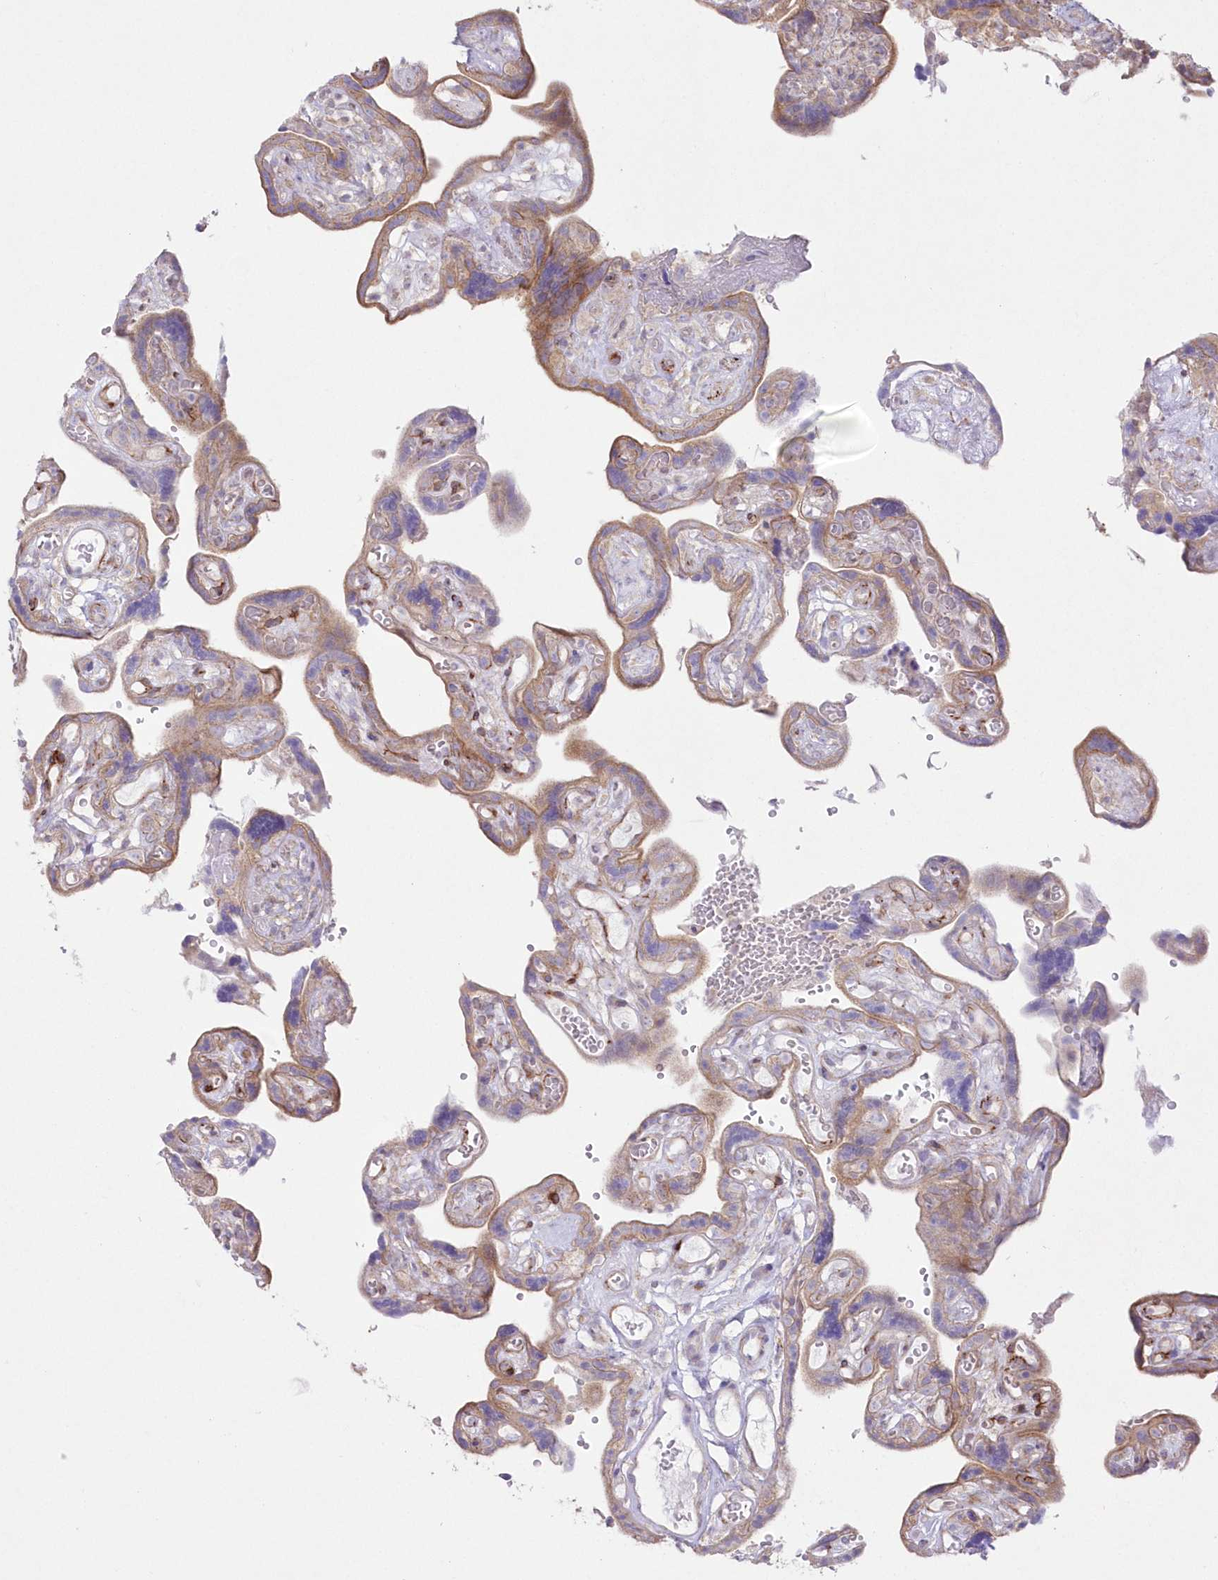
{"staining": {"intensity": "weak", "quantity": ">75%", "location": "cytoplasmic/membranous"}, "tissue": "placenta", "cell_type": "Decidual cells", "image_type": "normal", "snomed": [{"axis": "morphology", "description": "Normal tissue, NOS"}, {"axis": "topography", "description": "Placenta"}], "caption": "A brown stain labels weak cytoplasmic/membranous expression of a protein in decidual cells of benign placenta. (IHC, brightfield microscopy, high magnification).", "gene": "ZNF843", "patient": {"sex": "female", "age": 30}}